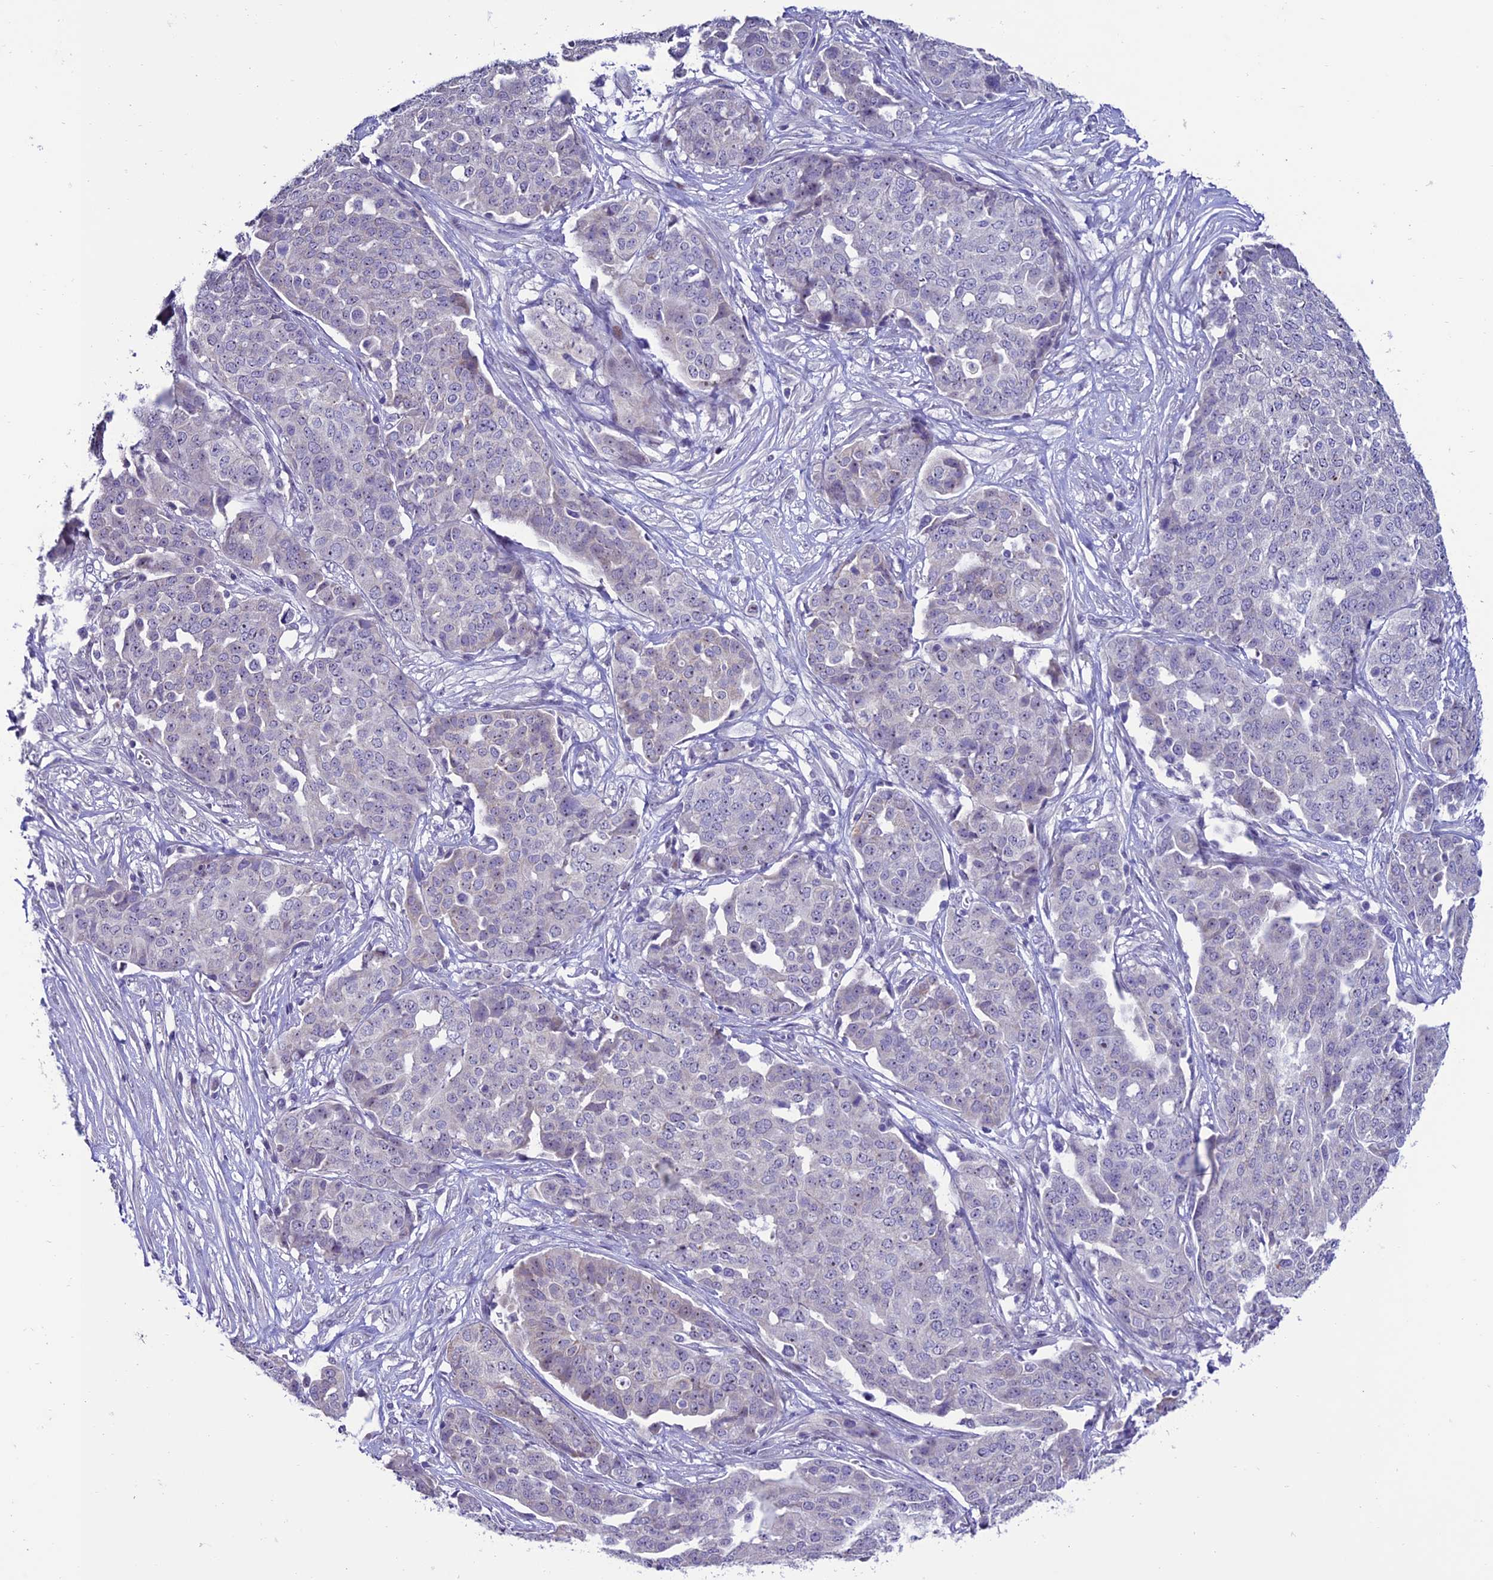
{"staining": {"intensity": "weak", "quantity": "<25%", "location": "cytoplasmic/membranous"}, "tissue": "ovarian cancer", "cell_type": "Tumor cells", "image_type": "cancer", "snomed": [{"axis": "morphology", "description": "Cystadenocarcinoma, serous, NOS"}, {"axis": "topography", "description": "Soft tissue"}, {"axis": "topography", "description": "Ovary"}], "caption": "This is an immunohistochemistry (IHC) image of ovarian serous cystadenocarcinoma. There is no staining in tumor cells.", "gene": "SLC10A1", "patient": {"sex": "female", "age": 57}}